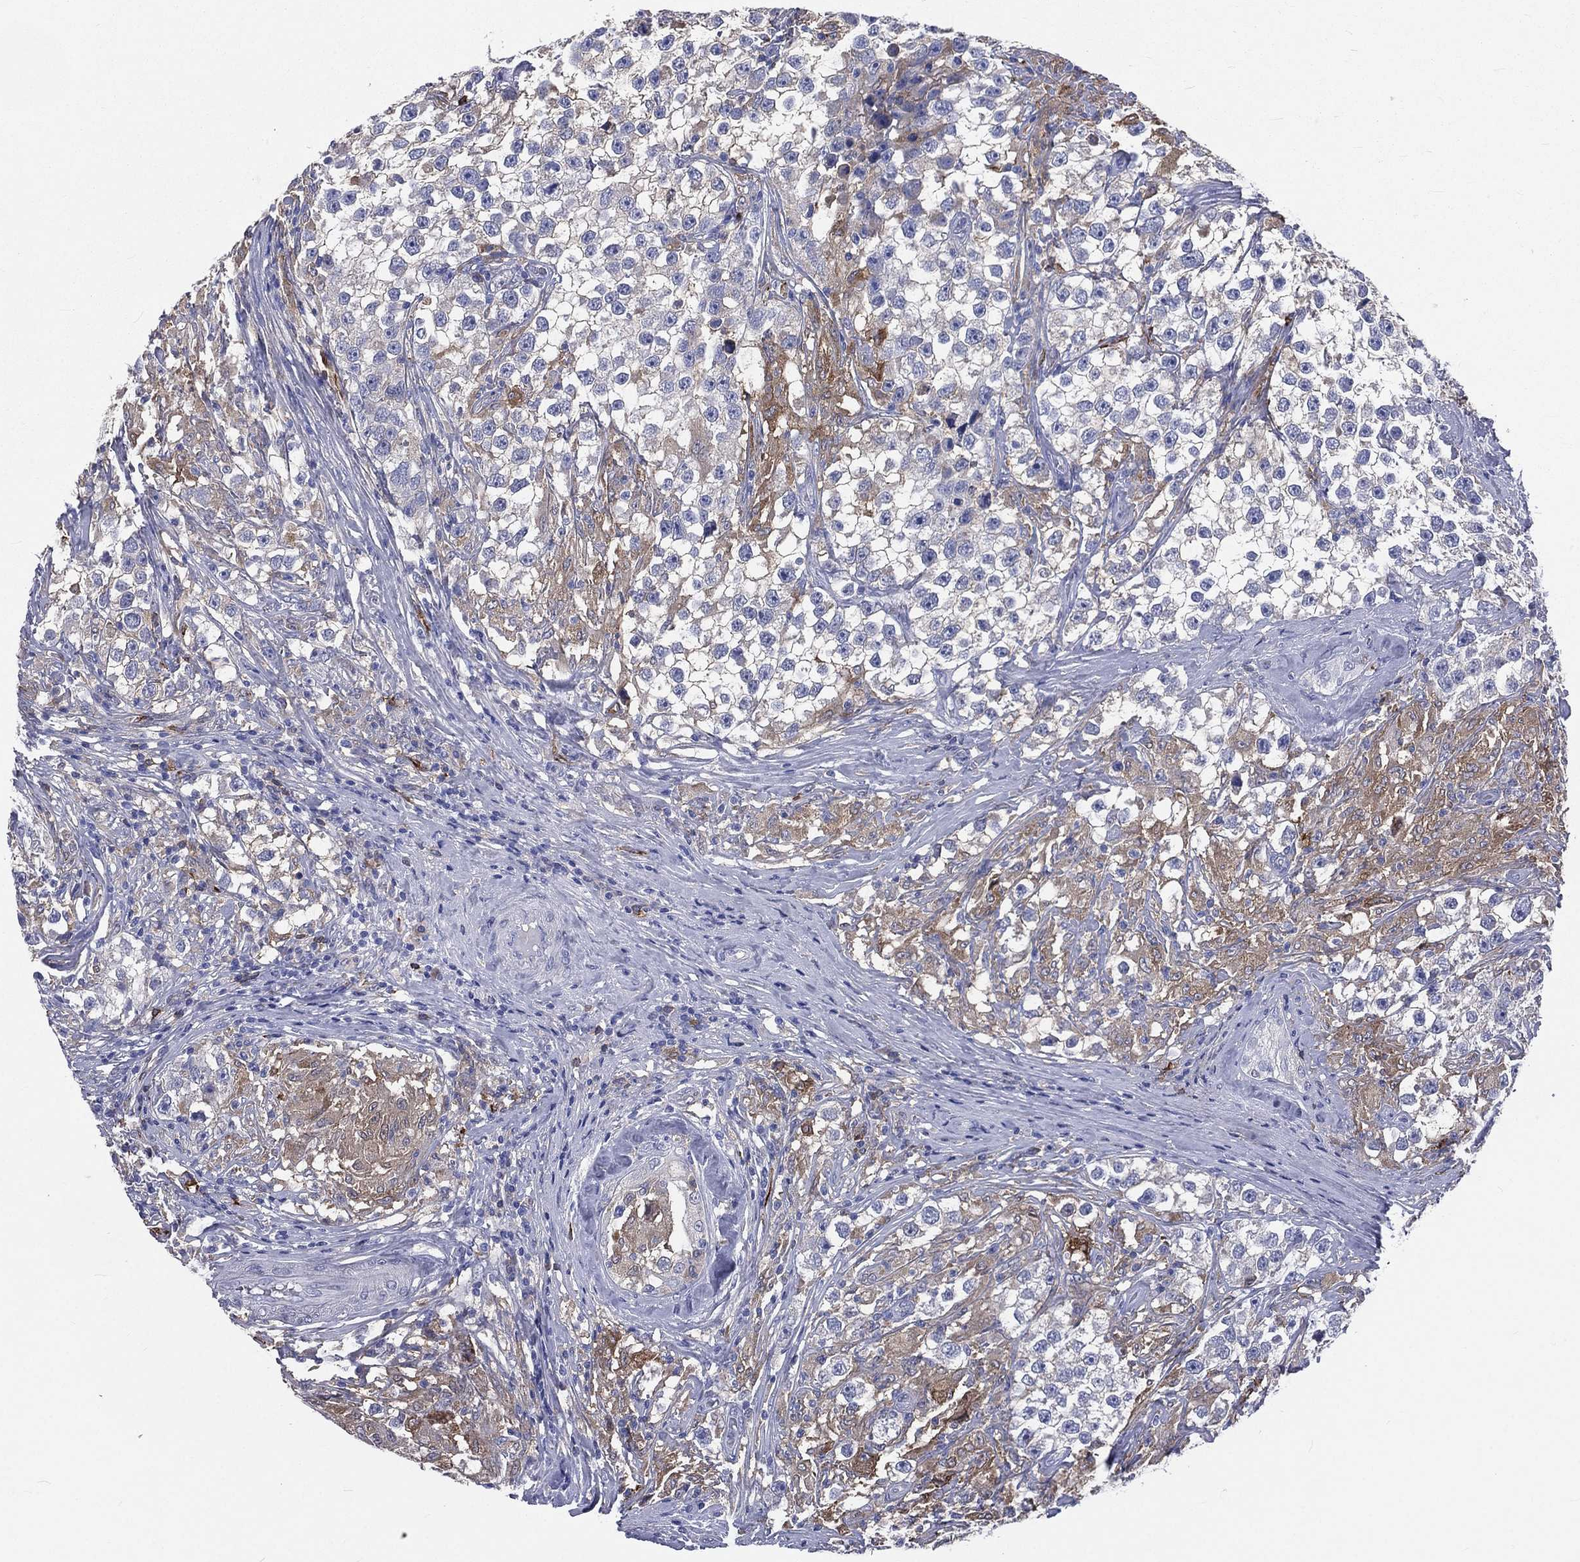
{"staining": {"intensity": "moderate", "quantity": "<25%", "location": "cytoplasmic/membranous"}, "tissue": "testis cancer", "cell_type": "Tumor cells", "image_type": "cancer", "snomed": [{"axis": "morphology", "description": "Seminoma, NOS"}, {"axis": "topography", "description": "Testis"}], "caption": "This is an image of immunohistochemistry staining of testis cancer, which shows moderate staining in the cytoplasmic/membranous of tumor cells.", "gene": "BASP1", "patient": {"sex": "male", "age": 46}}